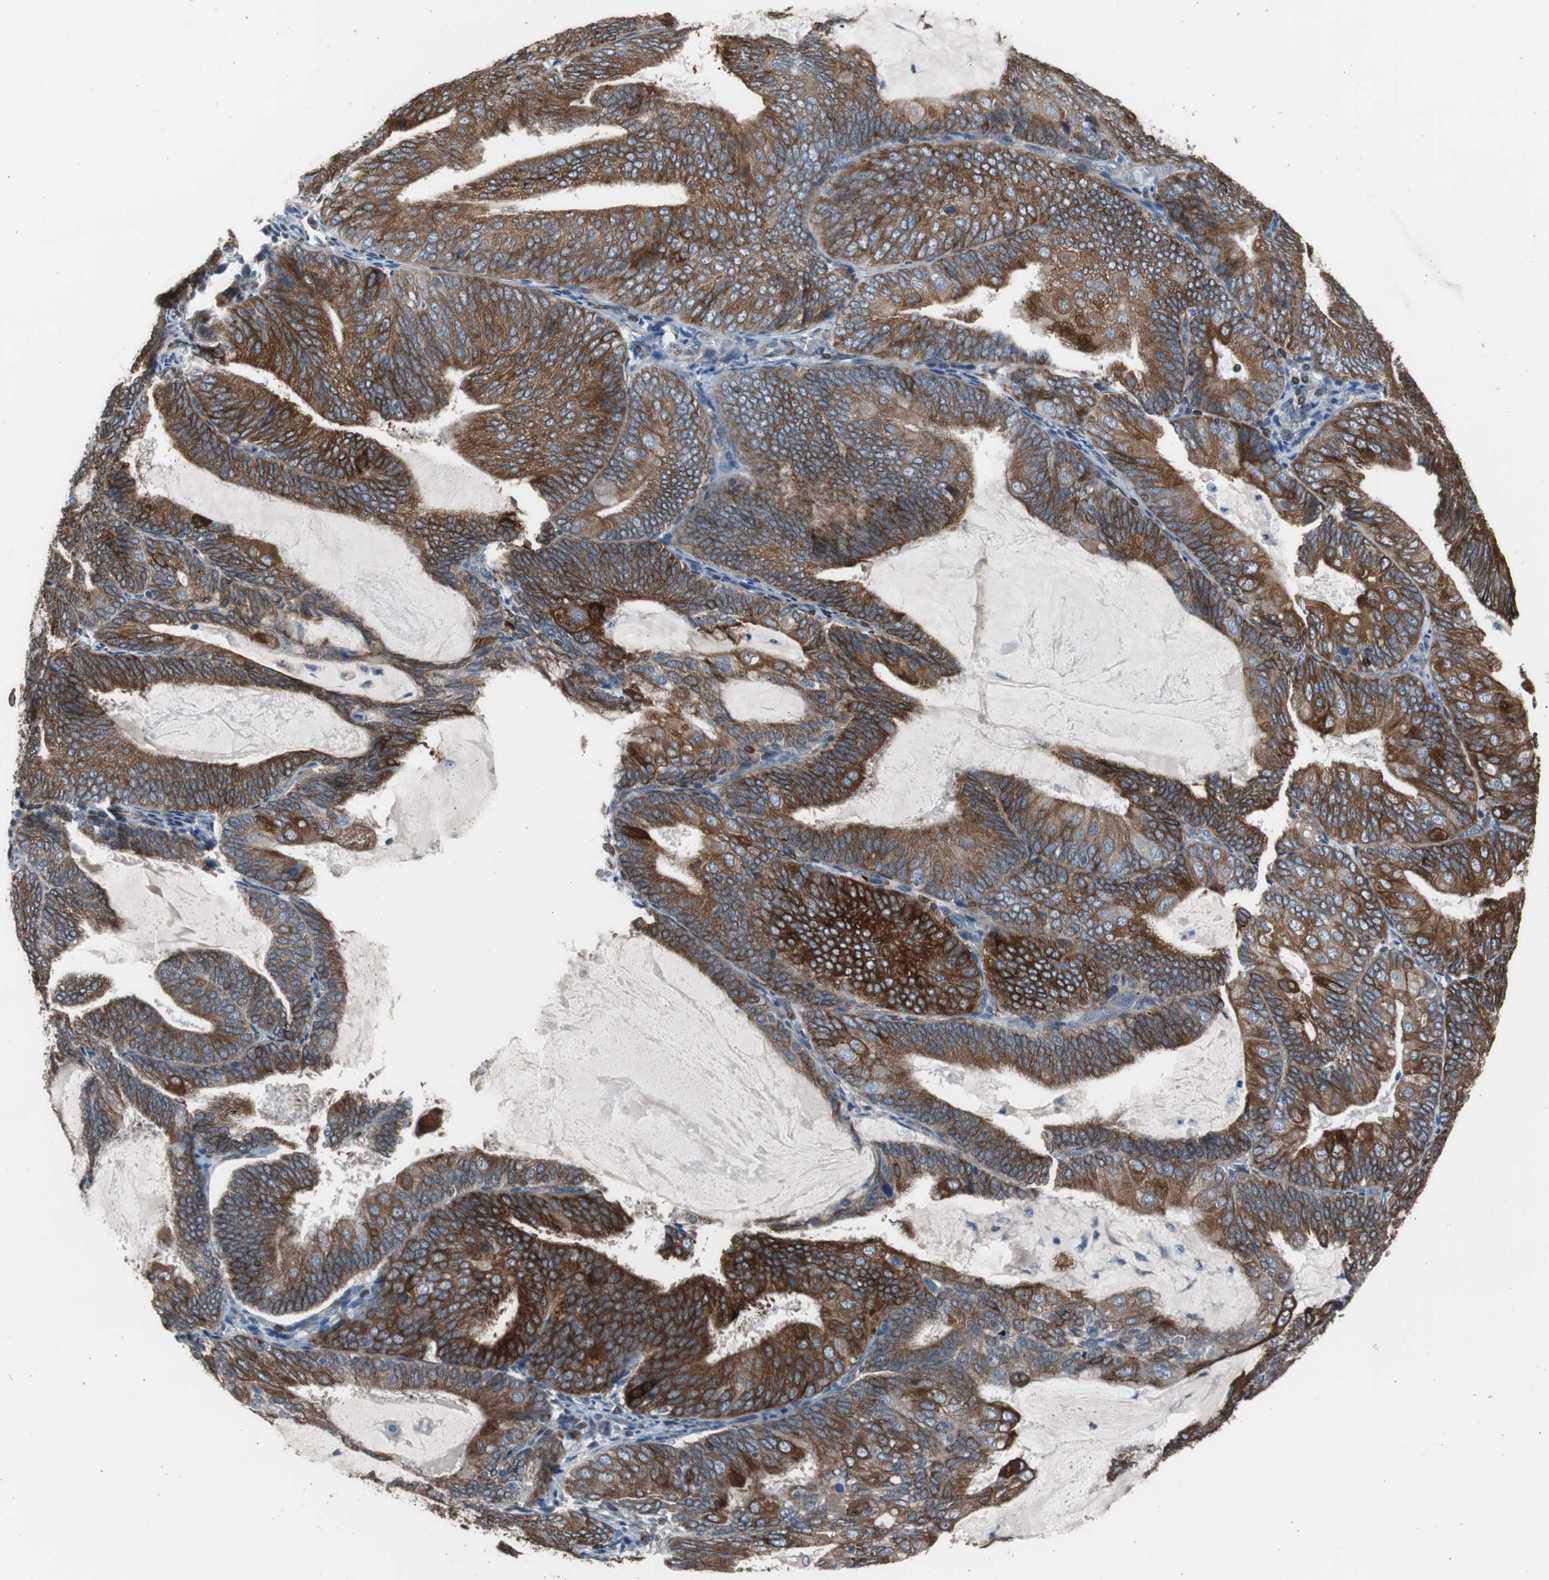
{"staining": {"intensity": "strong", "quantity": ">75%", "location": "cytoplasmic/membranous"}, "tissue": "endometrial cancer", "cell_type": "Tumor cells", "image_type": "cancer", "snomed": [{"axis": "morphology", "description": "Adenocarcinoma, NOS"}, {"axis": "topography", "description": "Endometrium"}], "caption": "Tumor cells demonstrate high levels of strong cytoplasmic/membranous positivity in approximately >75% of cells in human adenocarcinoma (endometrial).", "gene": "PBXIP1", "patient": {"sex": "female", "age": 81}}